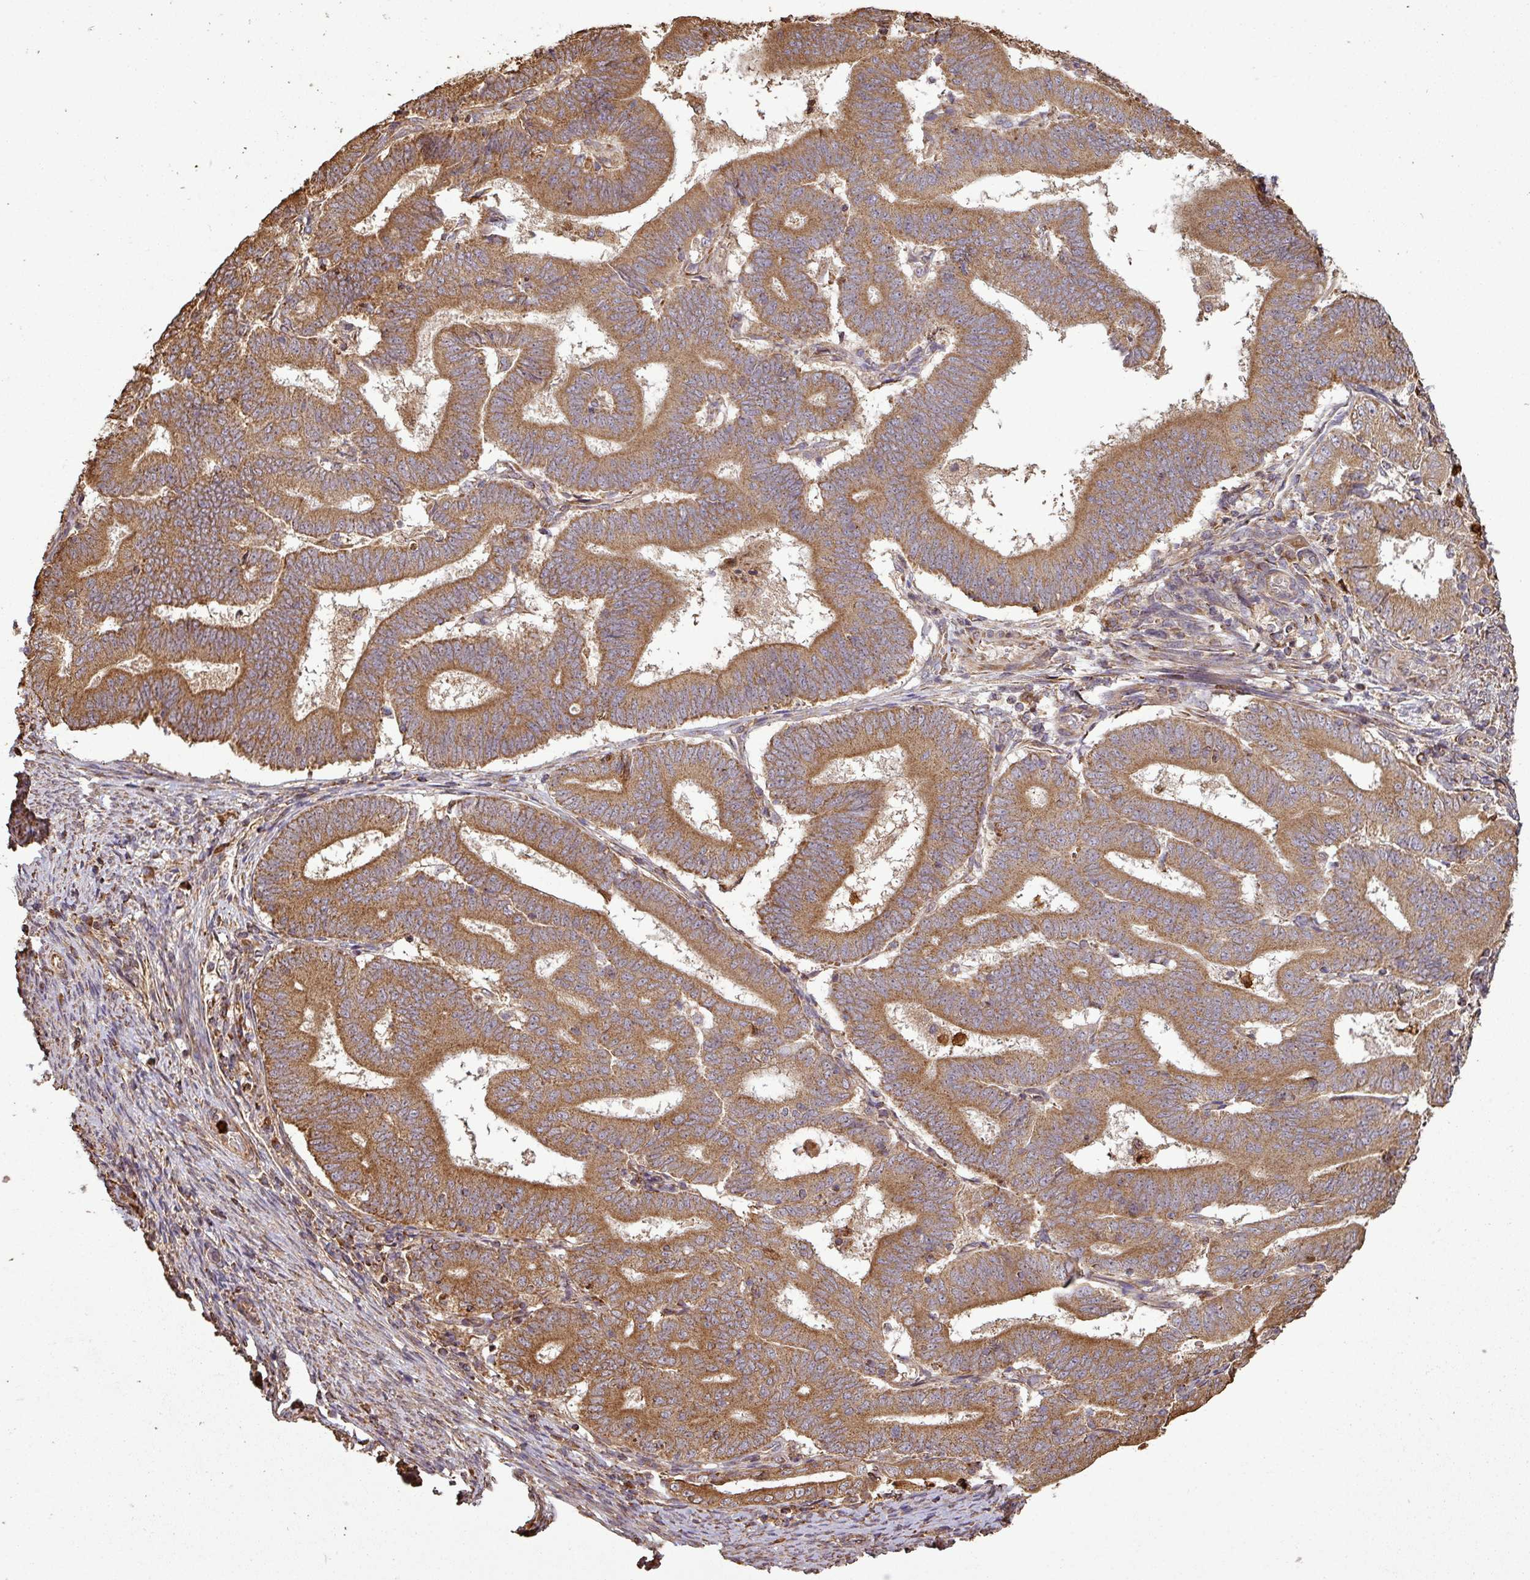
{"staining": {"intensity": "moderate", "quantity": ">75%", "location": "cytoplasmic/membranous"}, "tissue": "endometrial cancer", "cell_type": "Tumor cells", "image_type": "cancer", "snomed": [{"axis": "morphology", "description": "Adenocarcinoma, NOS"}, {"axis": "topography", "description": "Endometrium"}], "caption": "Adenocarcinoma (endometrial) was stained to show a protein in brown. There is medium levels of moderate cytoplasmic/membranous positivity in approximately >75% of tumor cells. (Stains: DAB (3,3'-diaminobenzidine) in brown, nuclei in blue, Microscopy: brightfield microscopy at high magnification).", "gene": "PLEKHM1", "patient": {"sex": "female", "age": 70}}